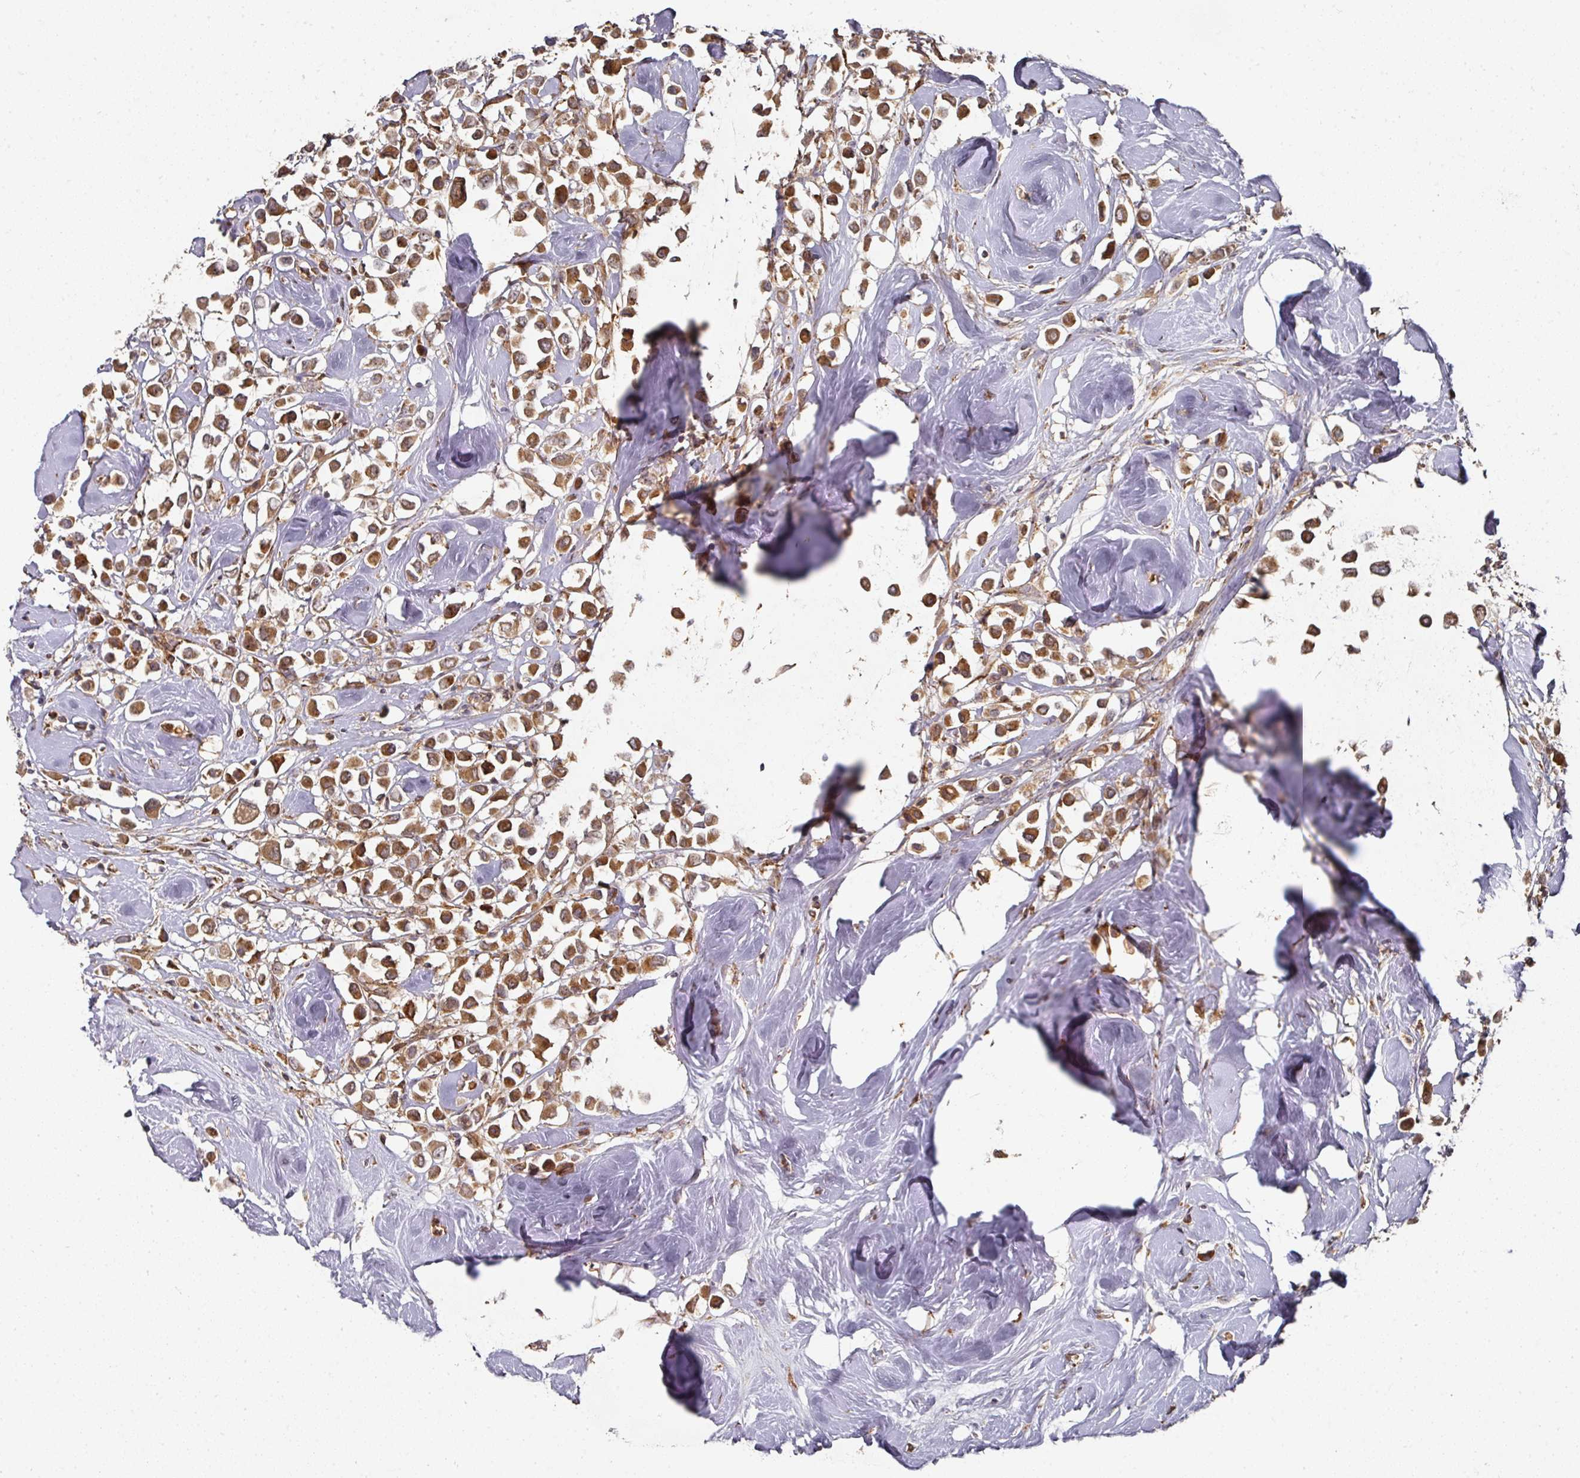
{"staining": {"intensity": "strong", "quantity": ">75%", "location": "cytoplasmic/membranous"}, "tissue": "breast cancer", "cell_type": "Tumor cells", "image_type": "cancer", "snomed": [{"axis": "morphology", "description": "Duct carcinoma"}, {"axis": "topography", "description": "Breast"}], "caption": "This histopathology image exhibits immunohistochemistry (IHC) staining of human breast intraductal carcinoma, with high strong cytoplasmic/membranous expression in approximately >75% of tumor cells.", "gene": "CEP95", "patient": {"sex": "female", "age": 61}}